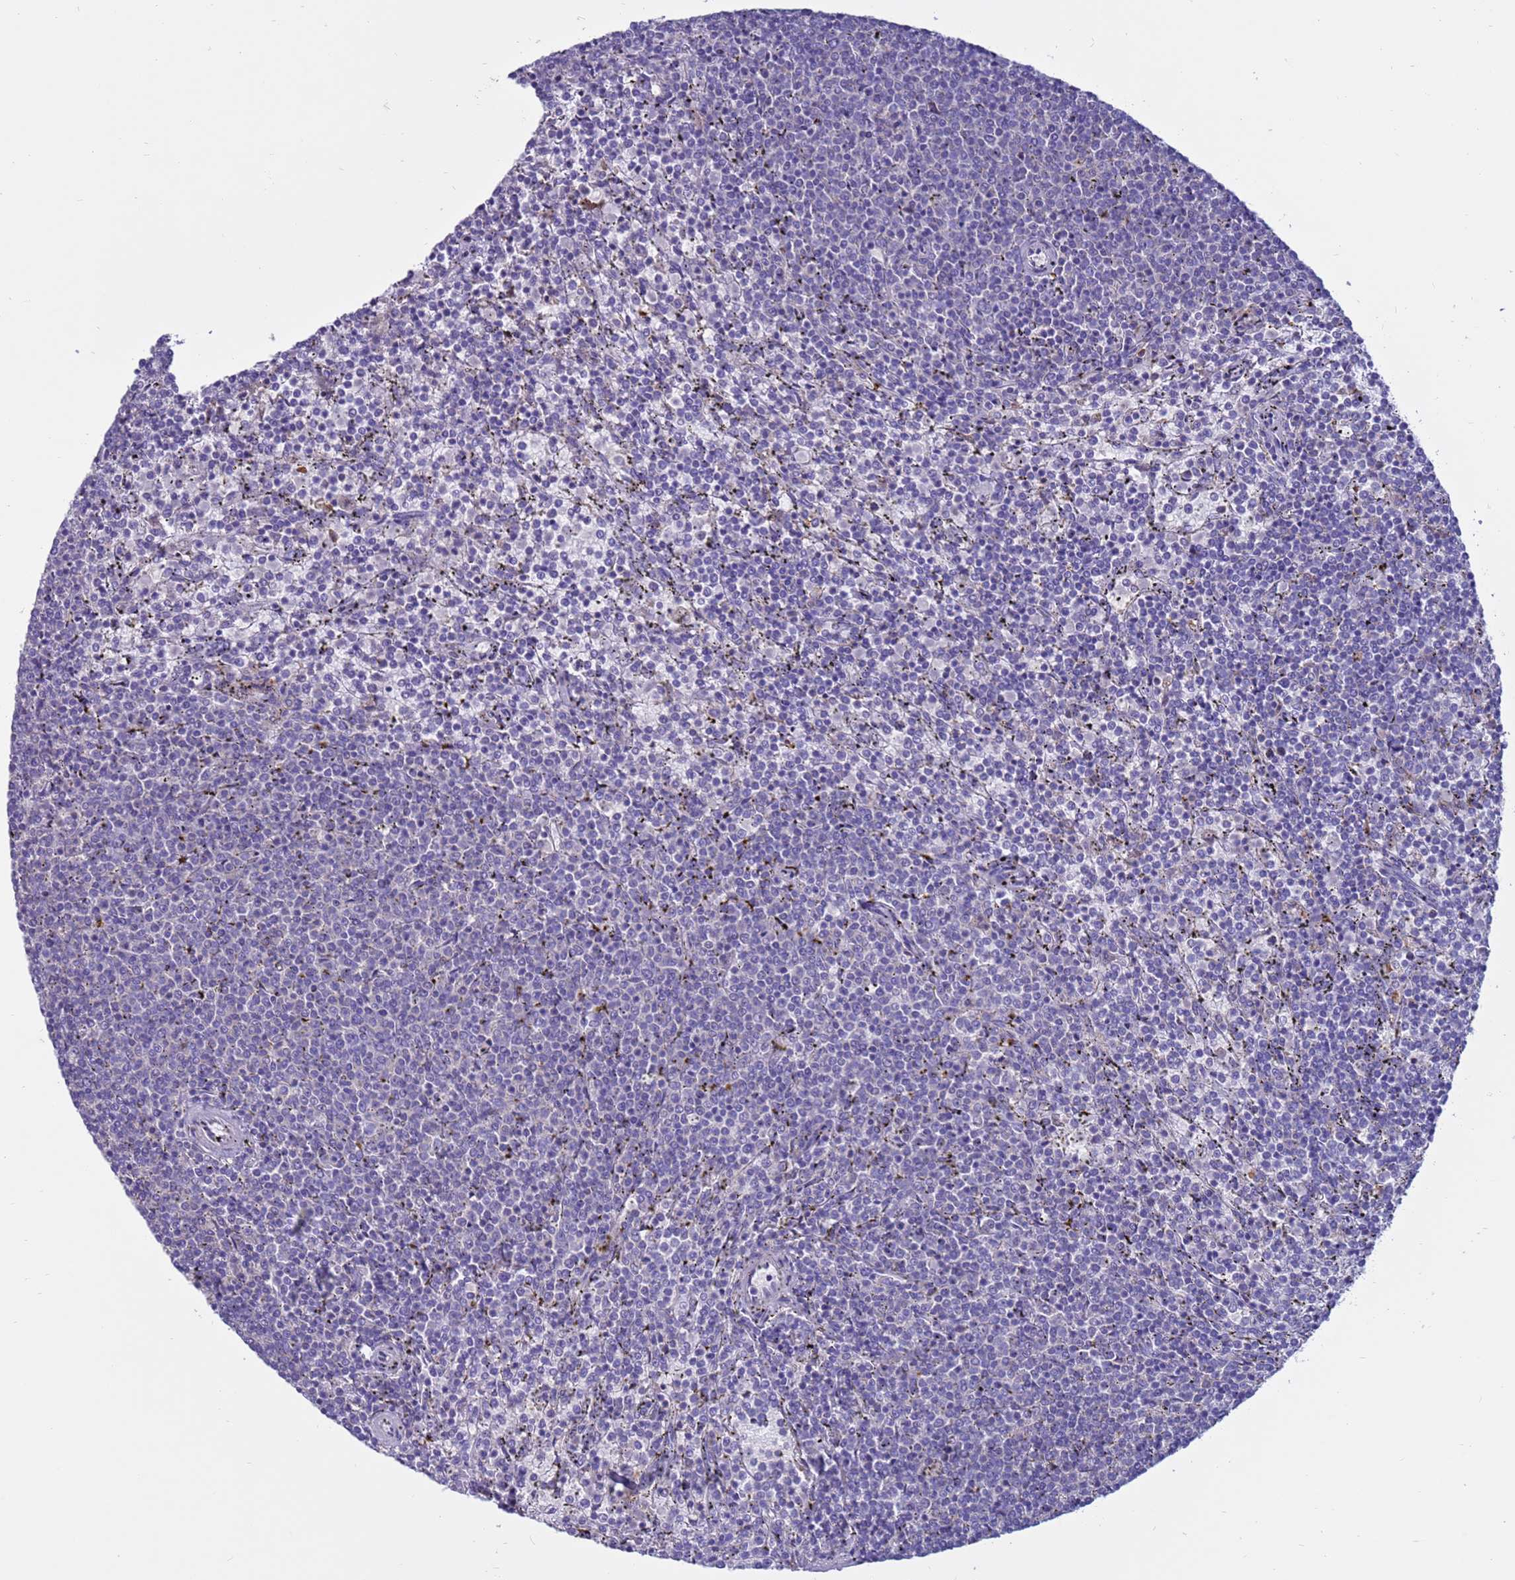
{"staining": {"intensity": "negative", "quantity": "none", "location": "none"}, "tissue": "lymphoma", "cell_type": "Tumor cells", "image_type": "cancer", "snomed": [{"axis": "morphology", "description": "Malignant lymphoma, non-Hodgkin's type, Low grade"}, {"axis": "topography", "description": "Spleen"}], "caption": "High power microscopy photomicrograph of an immunohistochemistry (IHC) histopathology image of low-grade malignant lymphoma, non-Hodgkin's type, revealing no significant staining in tumor cells.", "gene": "PDE10A", "patient": {"sex": "female", "age": 50}}